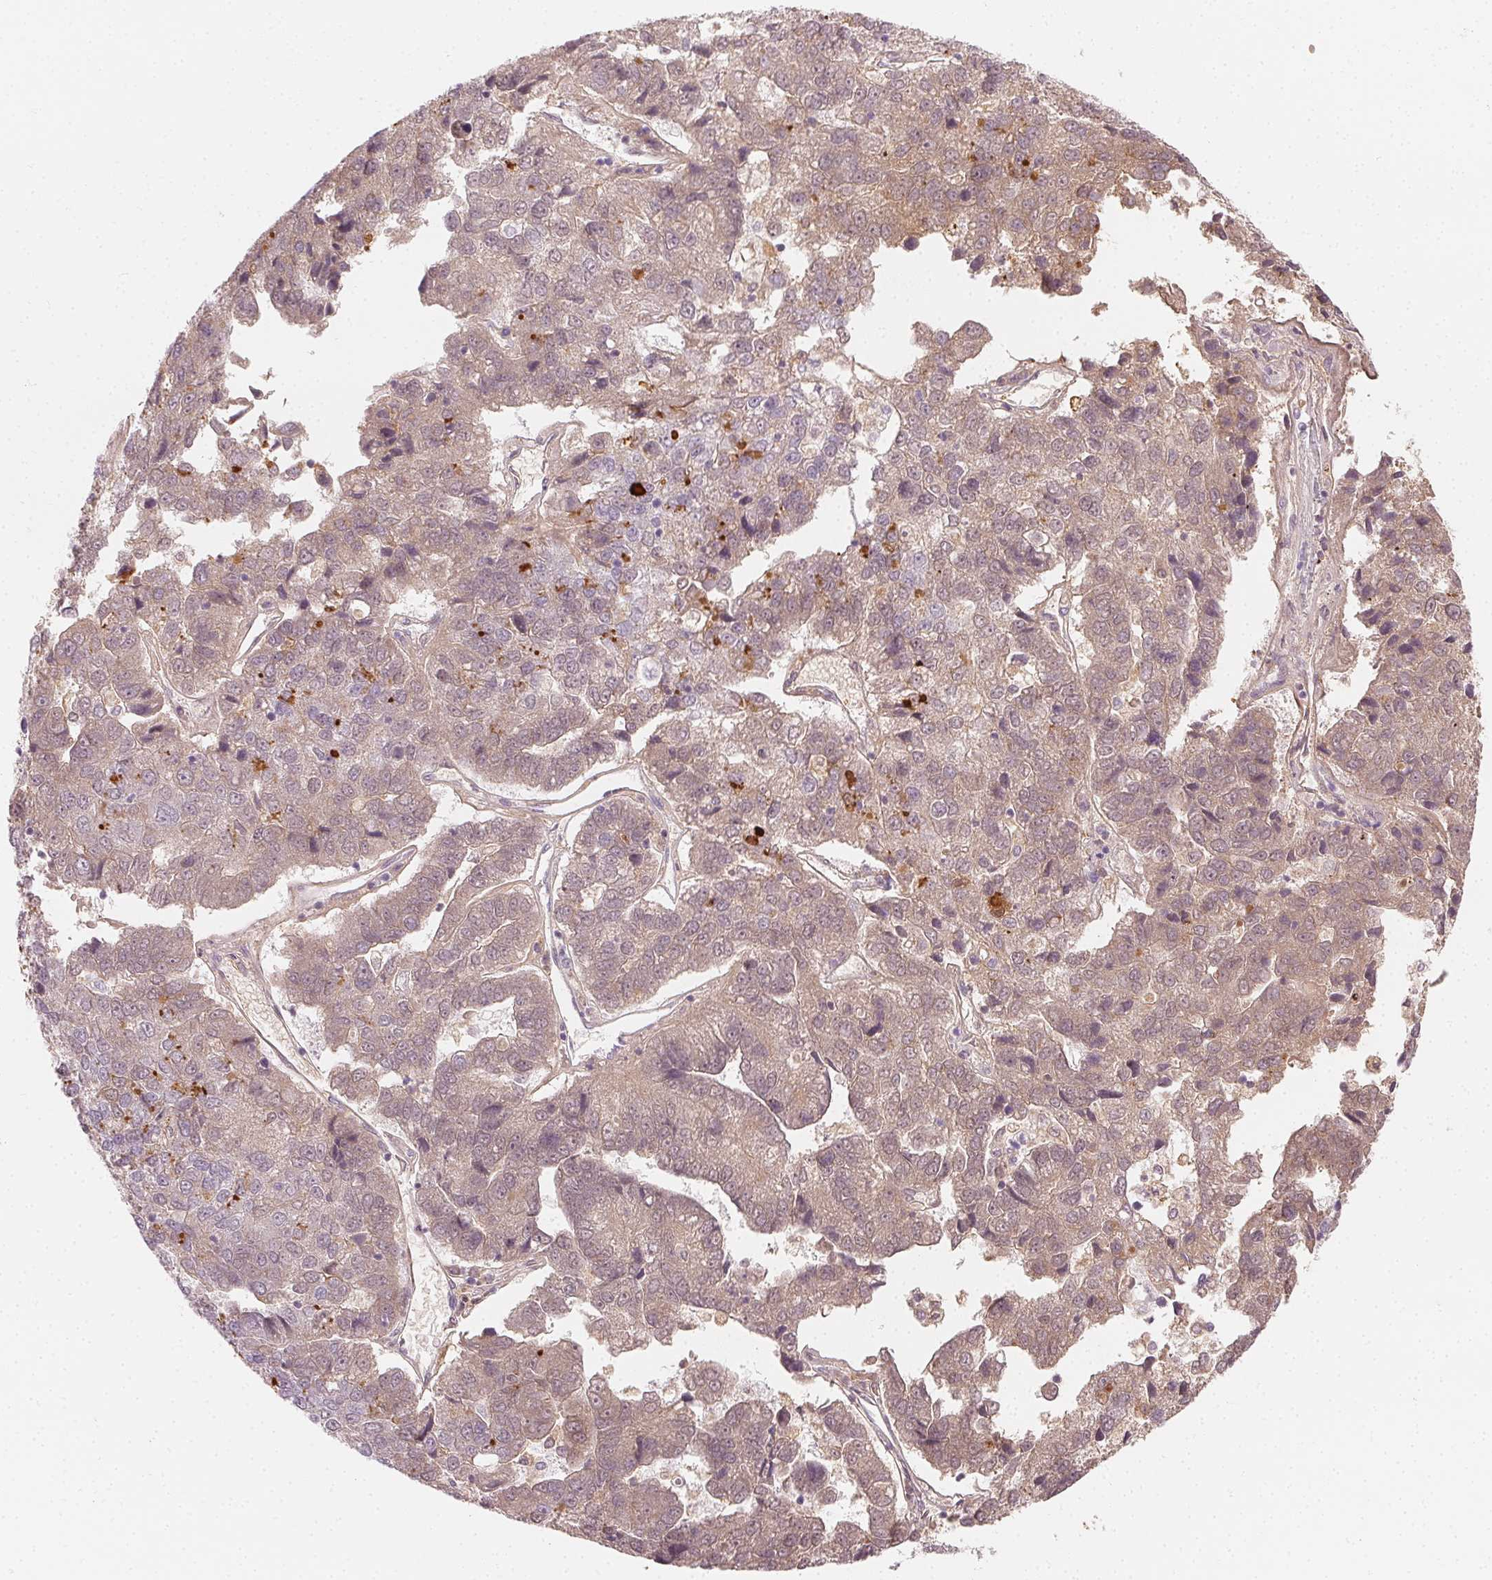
{"staining": {"intensity": "weak", "quantity": "25%-75%", "location": "cytoplasmic/membranous"}, "tissue": "pancreatic cancer", "cell_type": "Tumor cells", "image_type": "cancer", "snomed": [{"axis": "morphology", "description": "Adenocarcinoma, NOS"}, {"axis": "topography", "description": "Pancreas"}], "caption": "A micrograph showing weak cytoplasmic/membranous expression in approximately 25%-75% of tumor cells in pancreatic adenocarcinoma, as visualized by brown immunohistochemical staining.", "gene": "AFM", "patient": {"sex": "female", "age": 61}}